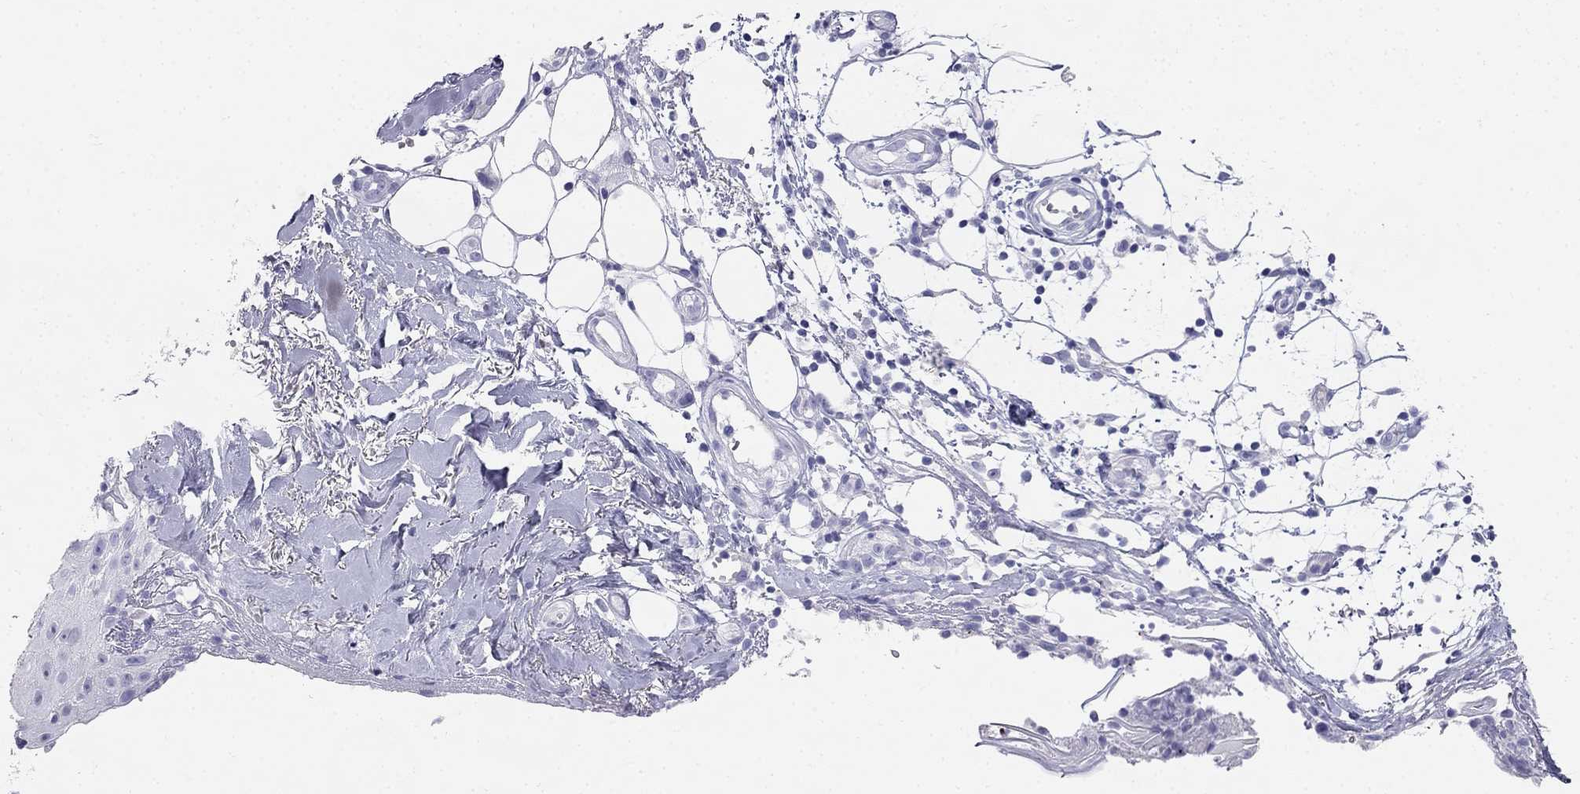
{"staining": {"intensity": "negative", "quantity": "none", "location": "none"}, "tissue": "skin cancer", "cell_type": "Tumor cells", "image_type": "cancer", "snomed": [{"axis": "morphology", "description": "Squamous cell carcinoma, NOS"}, {"axis": "topography", "description": "Skin"}], "caption": "Photomicrograph shows no significant protein positivity in tumor cells of squamous cell carcinoma (skin).", "gene": "RFLNA", "patient": {"sex": "male", "age": 71}}